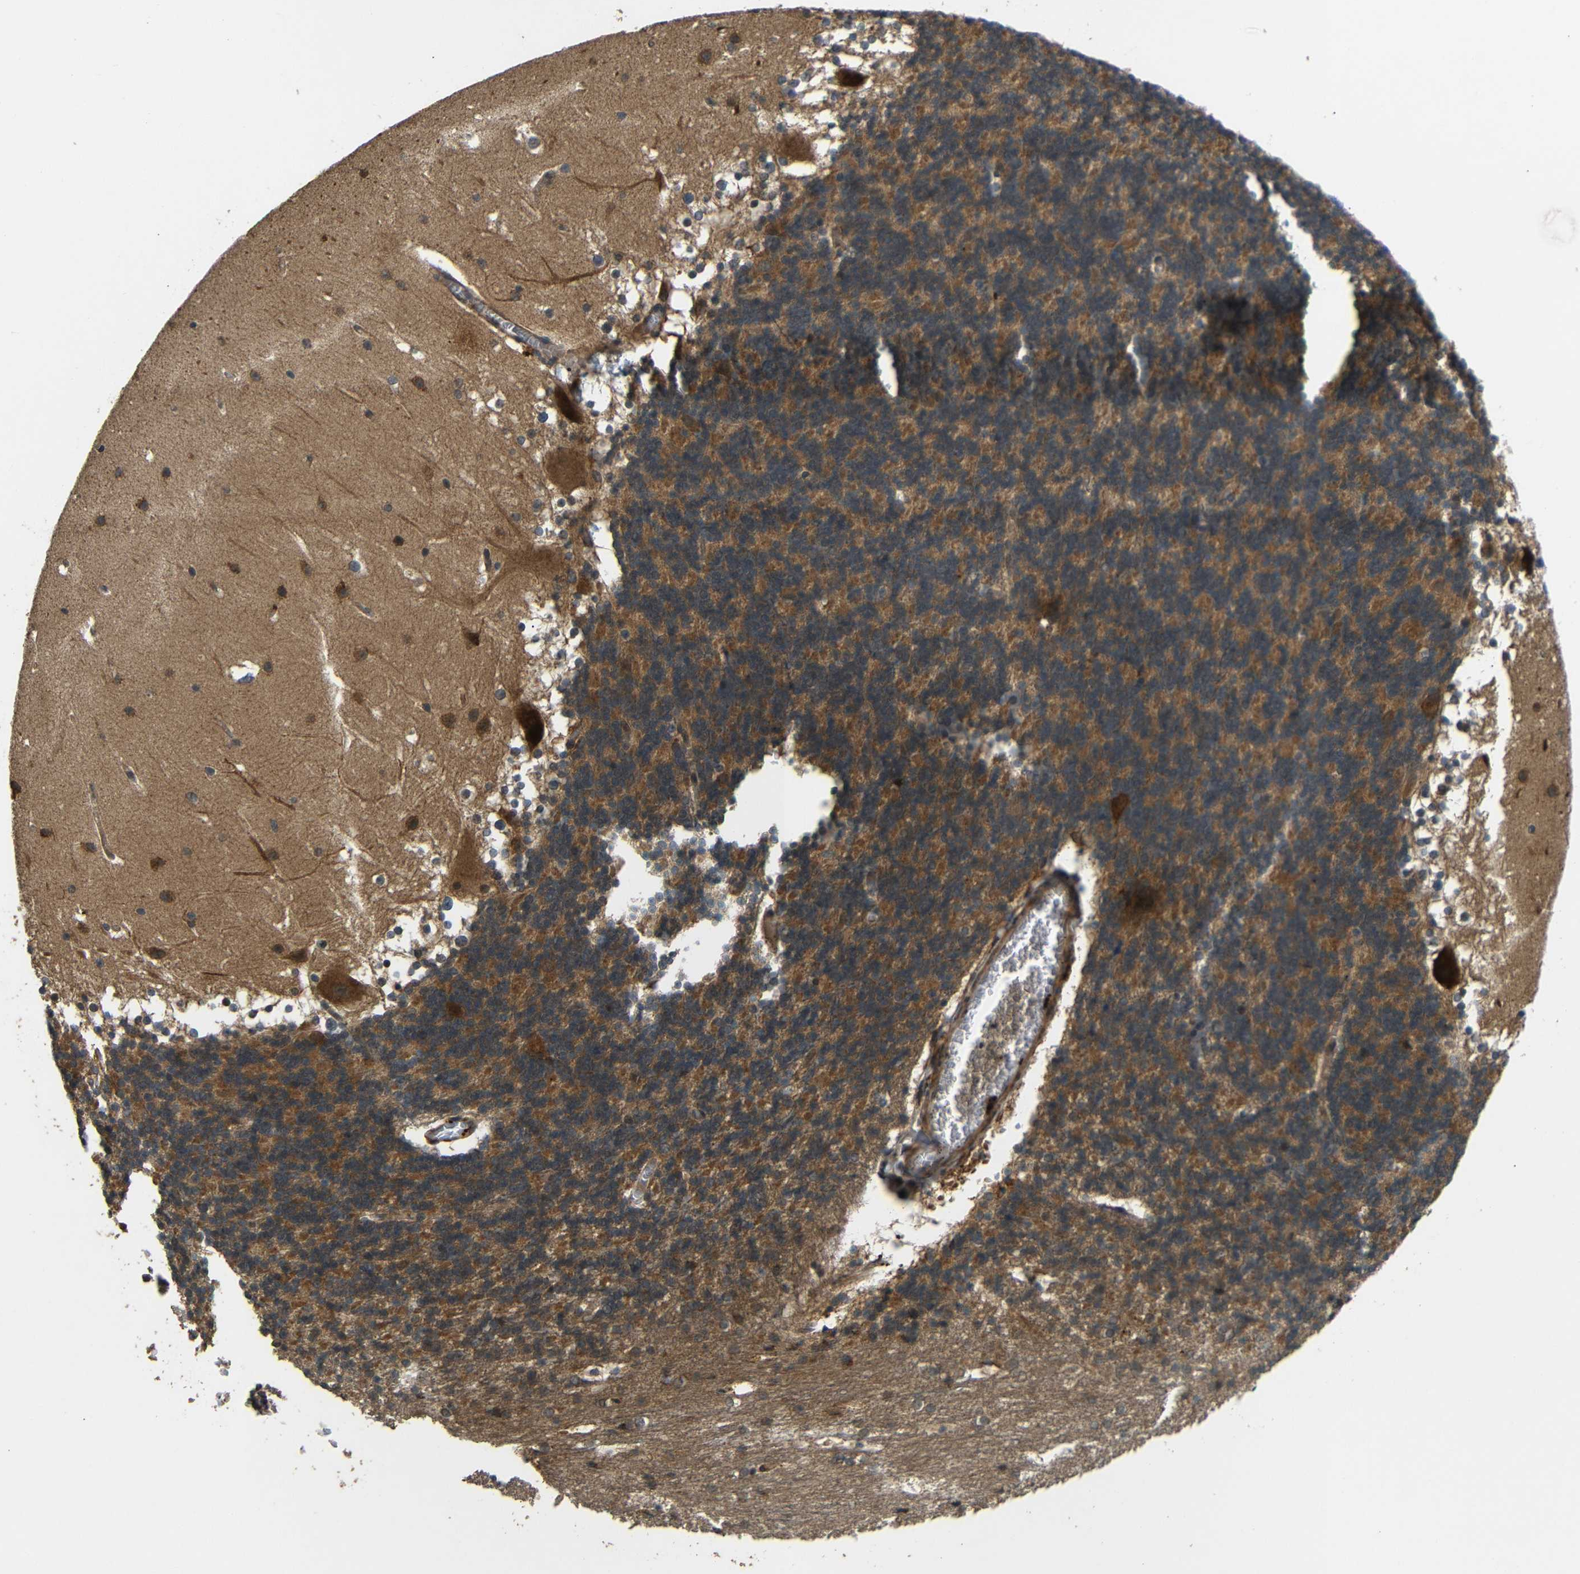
{"staining": {"intensity": "moderate", "quantity": ">75%", "location": "cytoplasmic/membranous"}, "tissue": "cerebellum", "cell_type": "Cells in granular layer", "image_type": "normal", "snomed": [{"axis": "morphology", "description": "Normal tissue, NOS"}, {"axis": "topography", "description": "Cerebellum"}], "caption": "Moderate cytoplasmic/membranous staining is seen in about >75% of cells in granular layer in benign cerebellum.", "gene": "EPHB2", "patient": {"sex": "female", "age": 19}}